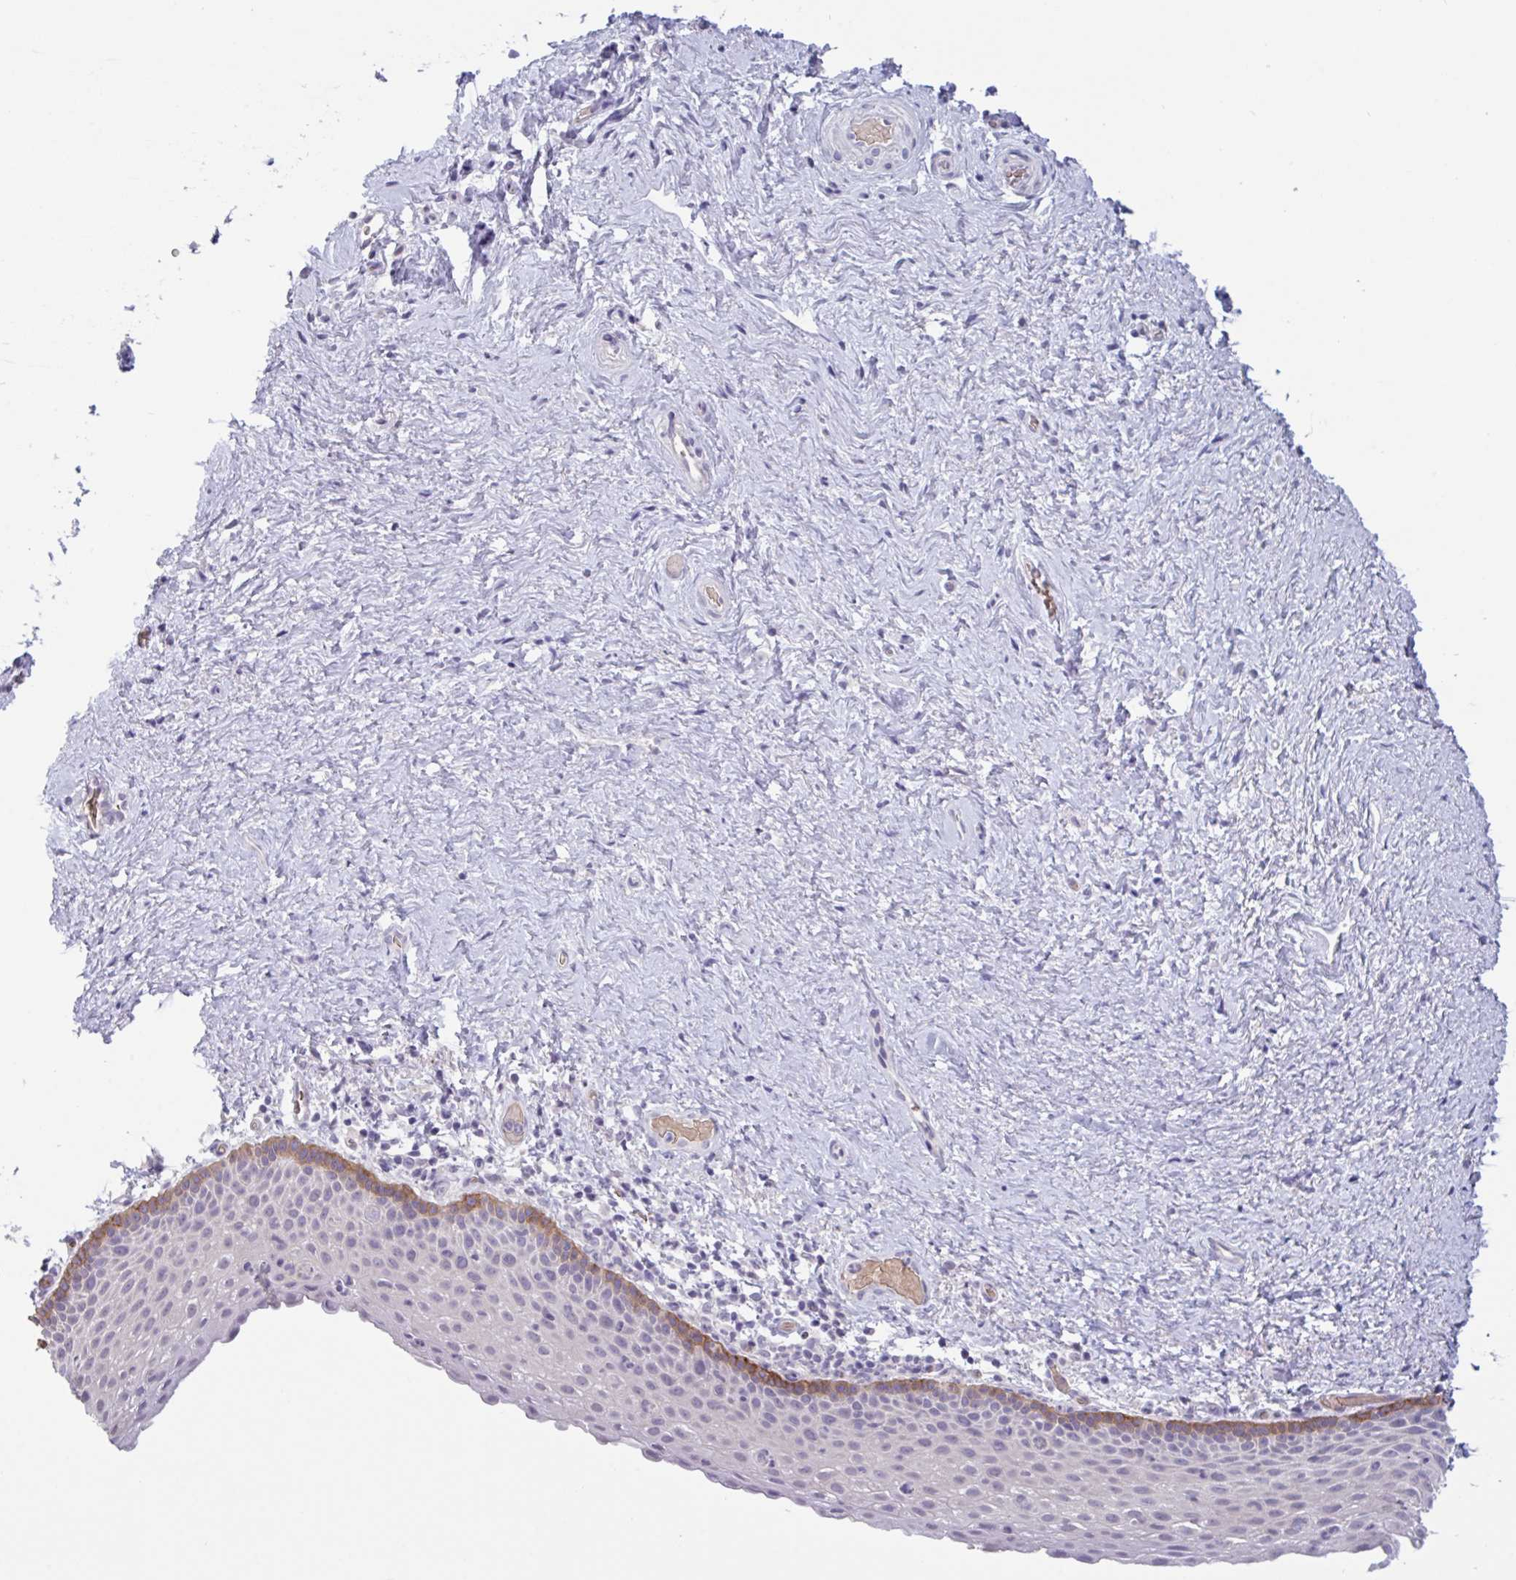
{"staining": {"intensity": "moderate", "quantity": "<25%", "location": "cytoplasmic/membranous"}, "tissue": "vagina", "cell_type": "Squamous epithelial cells", "image_type": "normal", "snomed": [{"axis": "morphology", "description": "Normal tissue, NOS"}, {"axis": "topography", "description": "Vagina"}], "caption": "IHC (DAB) staining of normal vagina demonstrates moderate cytoplasmic/membranous protein staining in about <25% of squamous epithelial cells. The staining was performed using DAB (3,3'-diaminobenzidine) to visualize the protein expression in brown, while the nuclei were stained in blue with hematoxylin (Magnification: 20x).", "gene": "RHAG", "patient": {"sex": "female", "age": 61}}